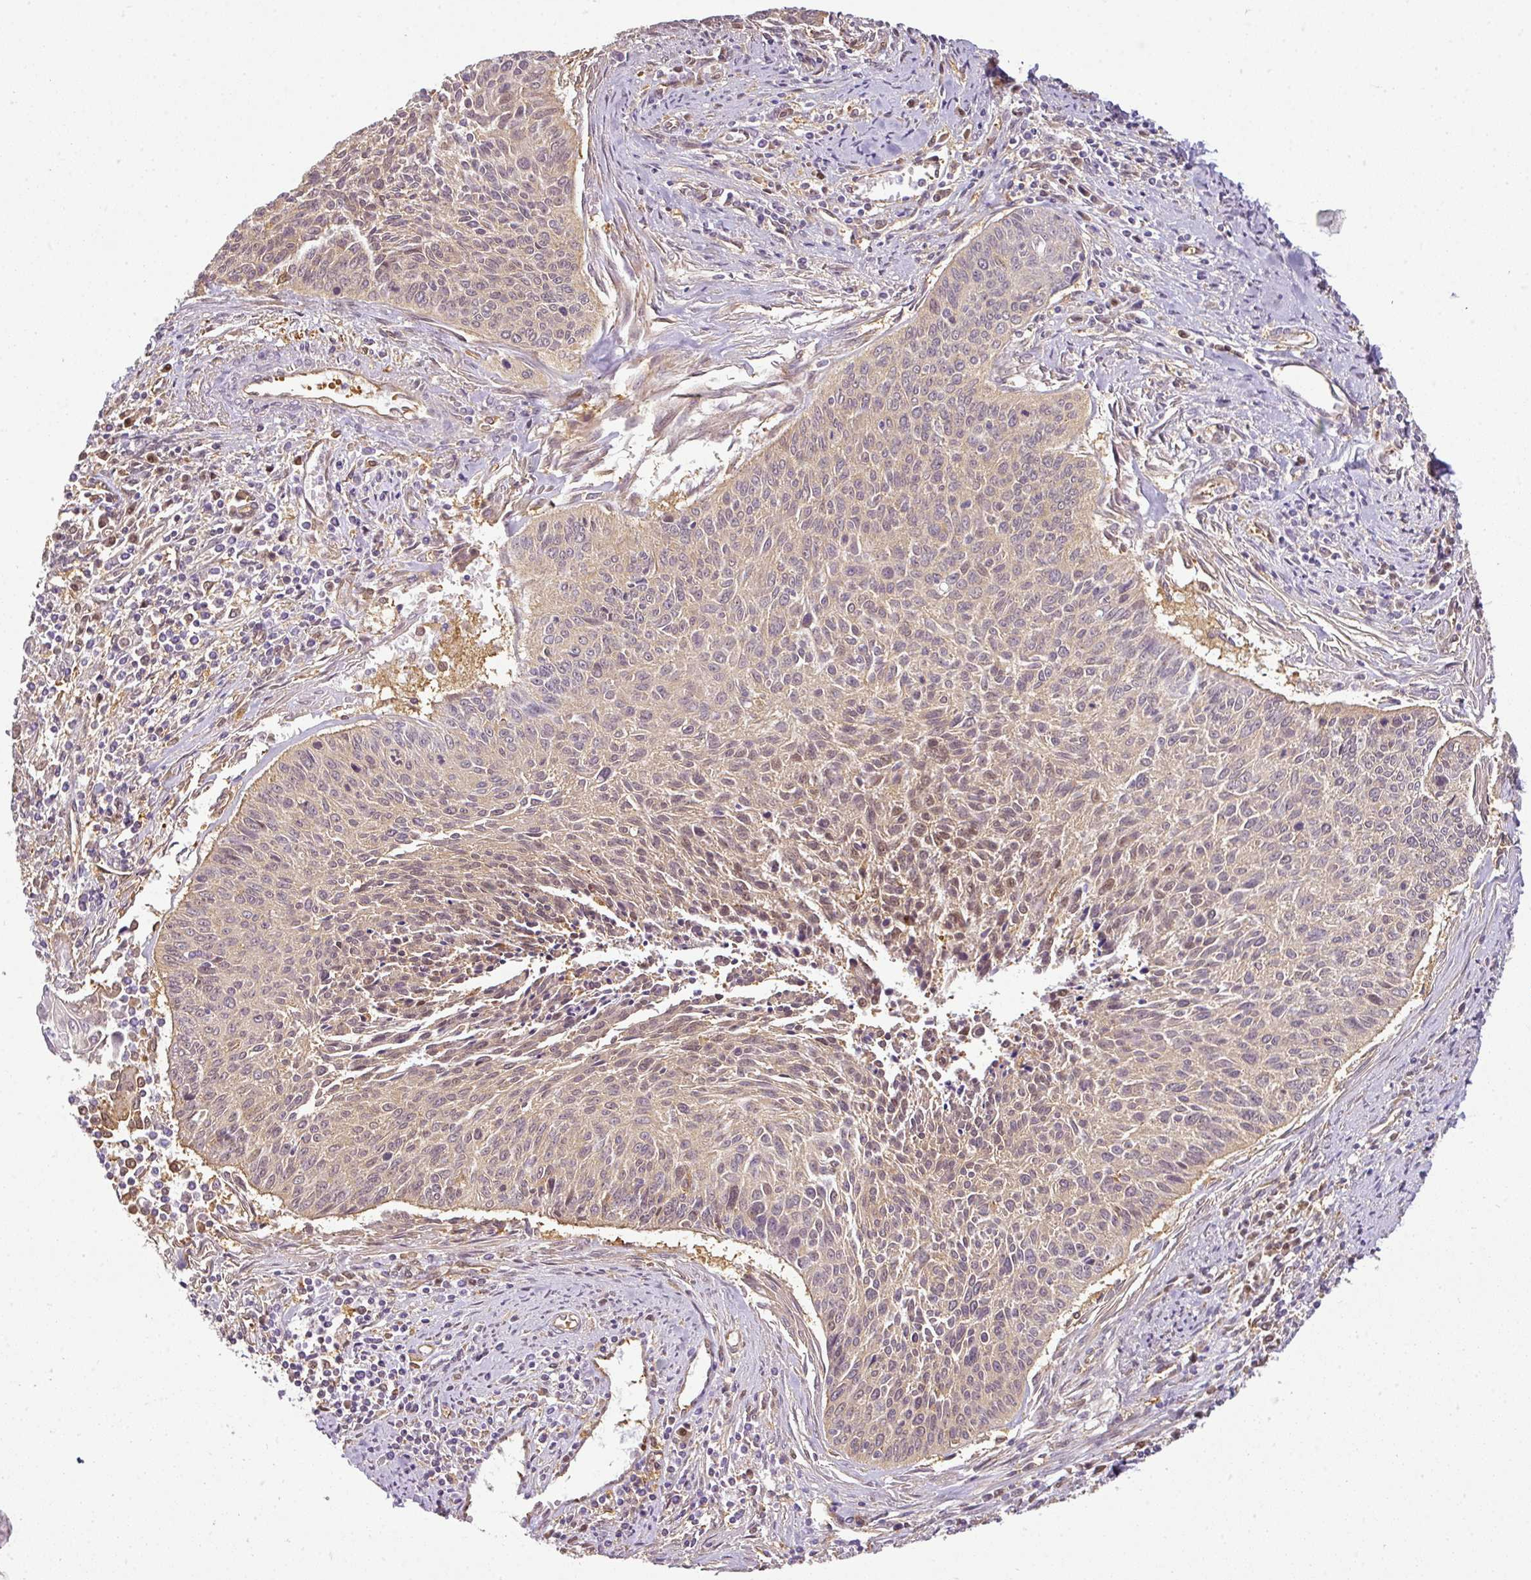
{"staining": {"intensity": "weak", "quantity": "<25%", "location": "cytoplasmic/membranous"}, "tissue": "cervical cancer", "cell_type": "Tumor cells", "image_type": "cancer", "snomed": [{"axis": "morphology", "description": "Squamous cell carcinoma, NOS"}, {"axis": "topography", "description": "Cervix"}], "caption": "The histopathology image reveals no significant staining in tumor cells of squamous cell carcinoma (cervical). (Brightfield microscopy of DAB (3,3'-diaminobenzidine) immunohistochemistry at high magnification).", "gene": "ANKRD18A", "patient": {"sex": "female", "age": 55}}